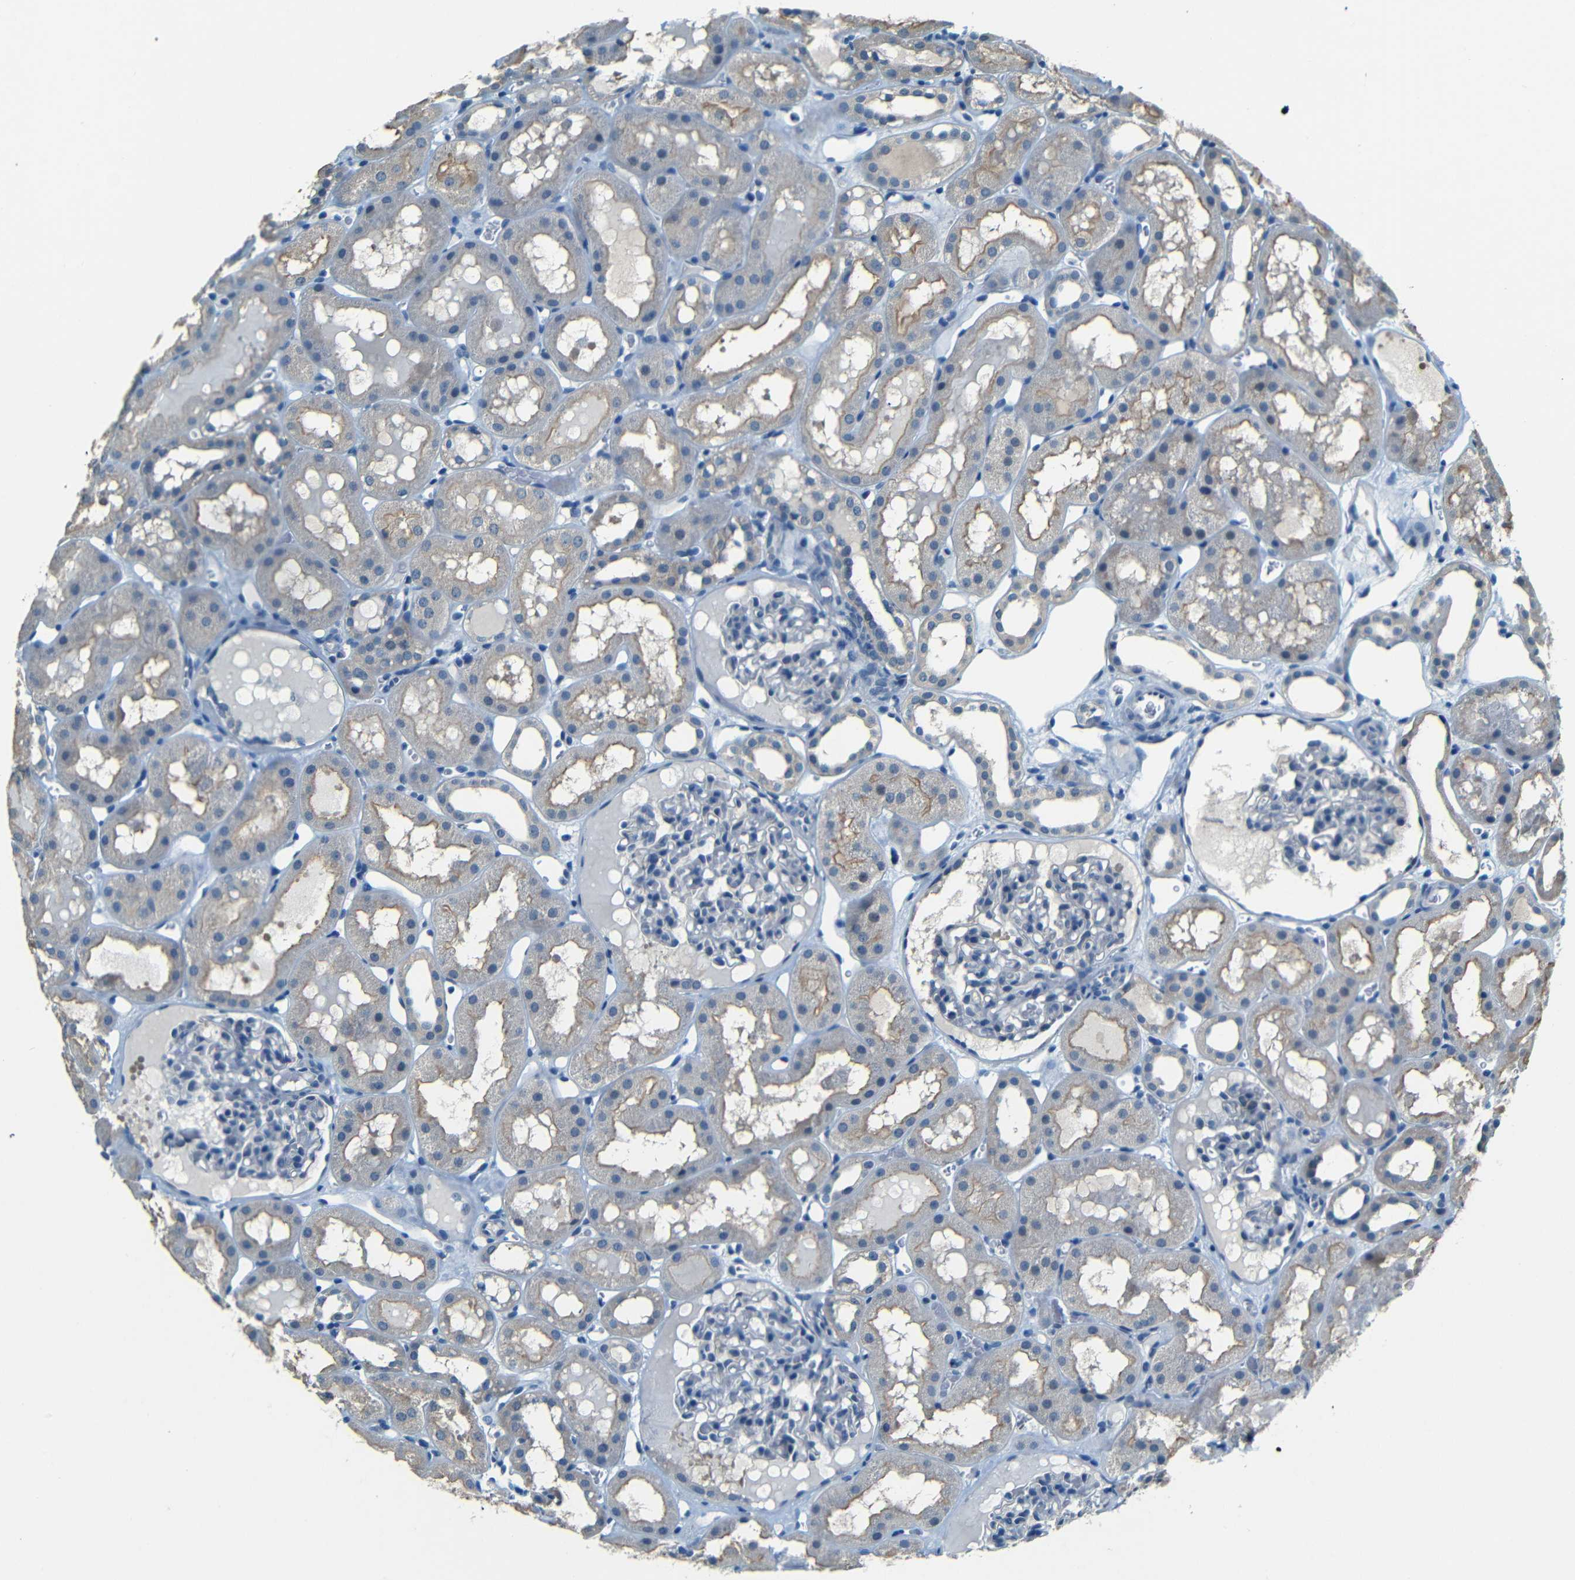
{"staining": {"intensity": "negative", "quantity": "none", "location": "none"}, "tissue": "kidney", "cell_type": "Cells in glomeruli", "image_type": "normal", "snomed": [{"axis": "morphology", "description": "Normal tissue, NOS"}, {"axis": "topography", "description": "Kidney"}, {"axis": "topography", "description": "Urinary bladder"}], "caption": "A high-resolution histopathology image shows immunohistochemistry staining of unremarkable kidney, which displays no significant positivity in cells in glomeruli.", "gene": "ZMAT1", "patient": {"sex": "male", "age": 16}}